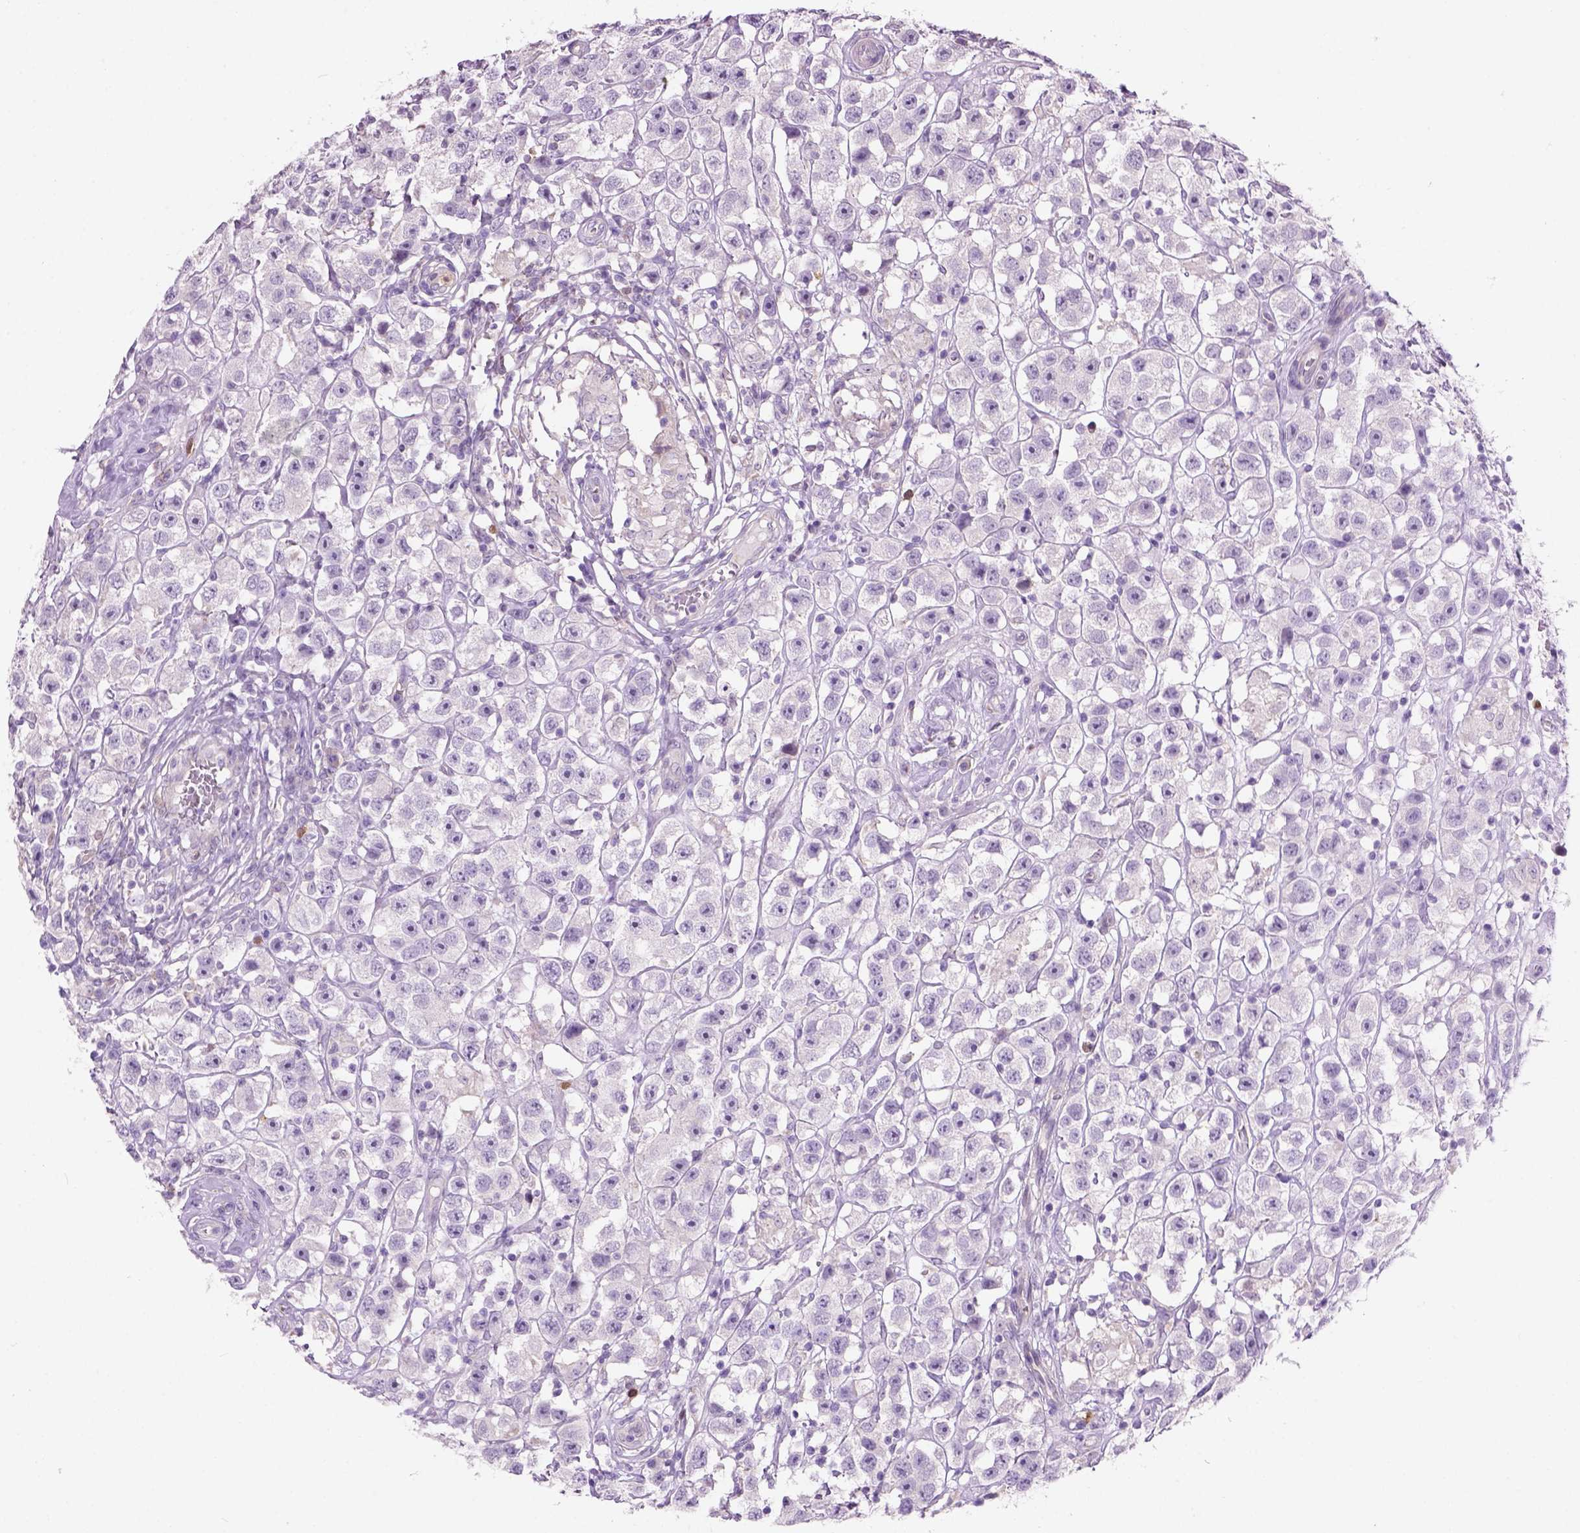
{"staining": {"intensity": "negative", "quantity": "none", "location": "none"}, "tissue": "testis cancer", "cell_type": "Tumor cells", "image_type": "cancer", "snomed": [{"axis": "morphology", "description": "Seminoma, NOS"}, {"axis": "topography", "description": "Testis"}], "caption": "Testis cancer stained for a protein using immunohistochemistry (IHC) displays no expression tumor cells.", "gene": "CD84", "patient": {"sex": "male", "age": 45}}